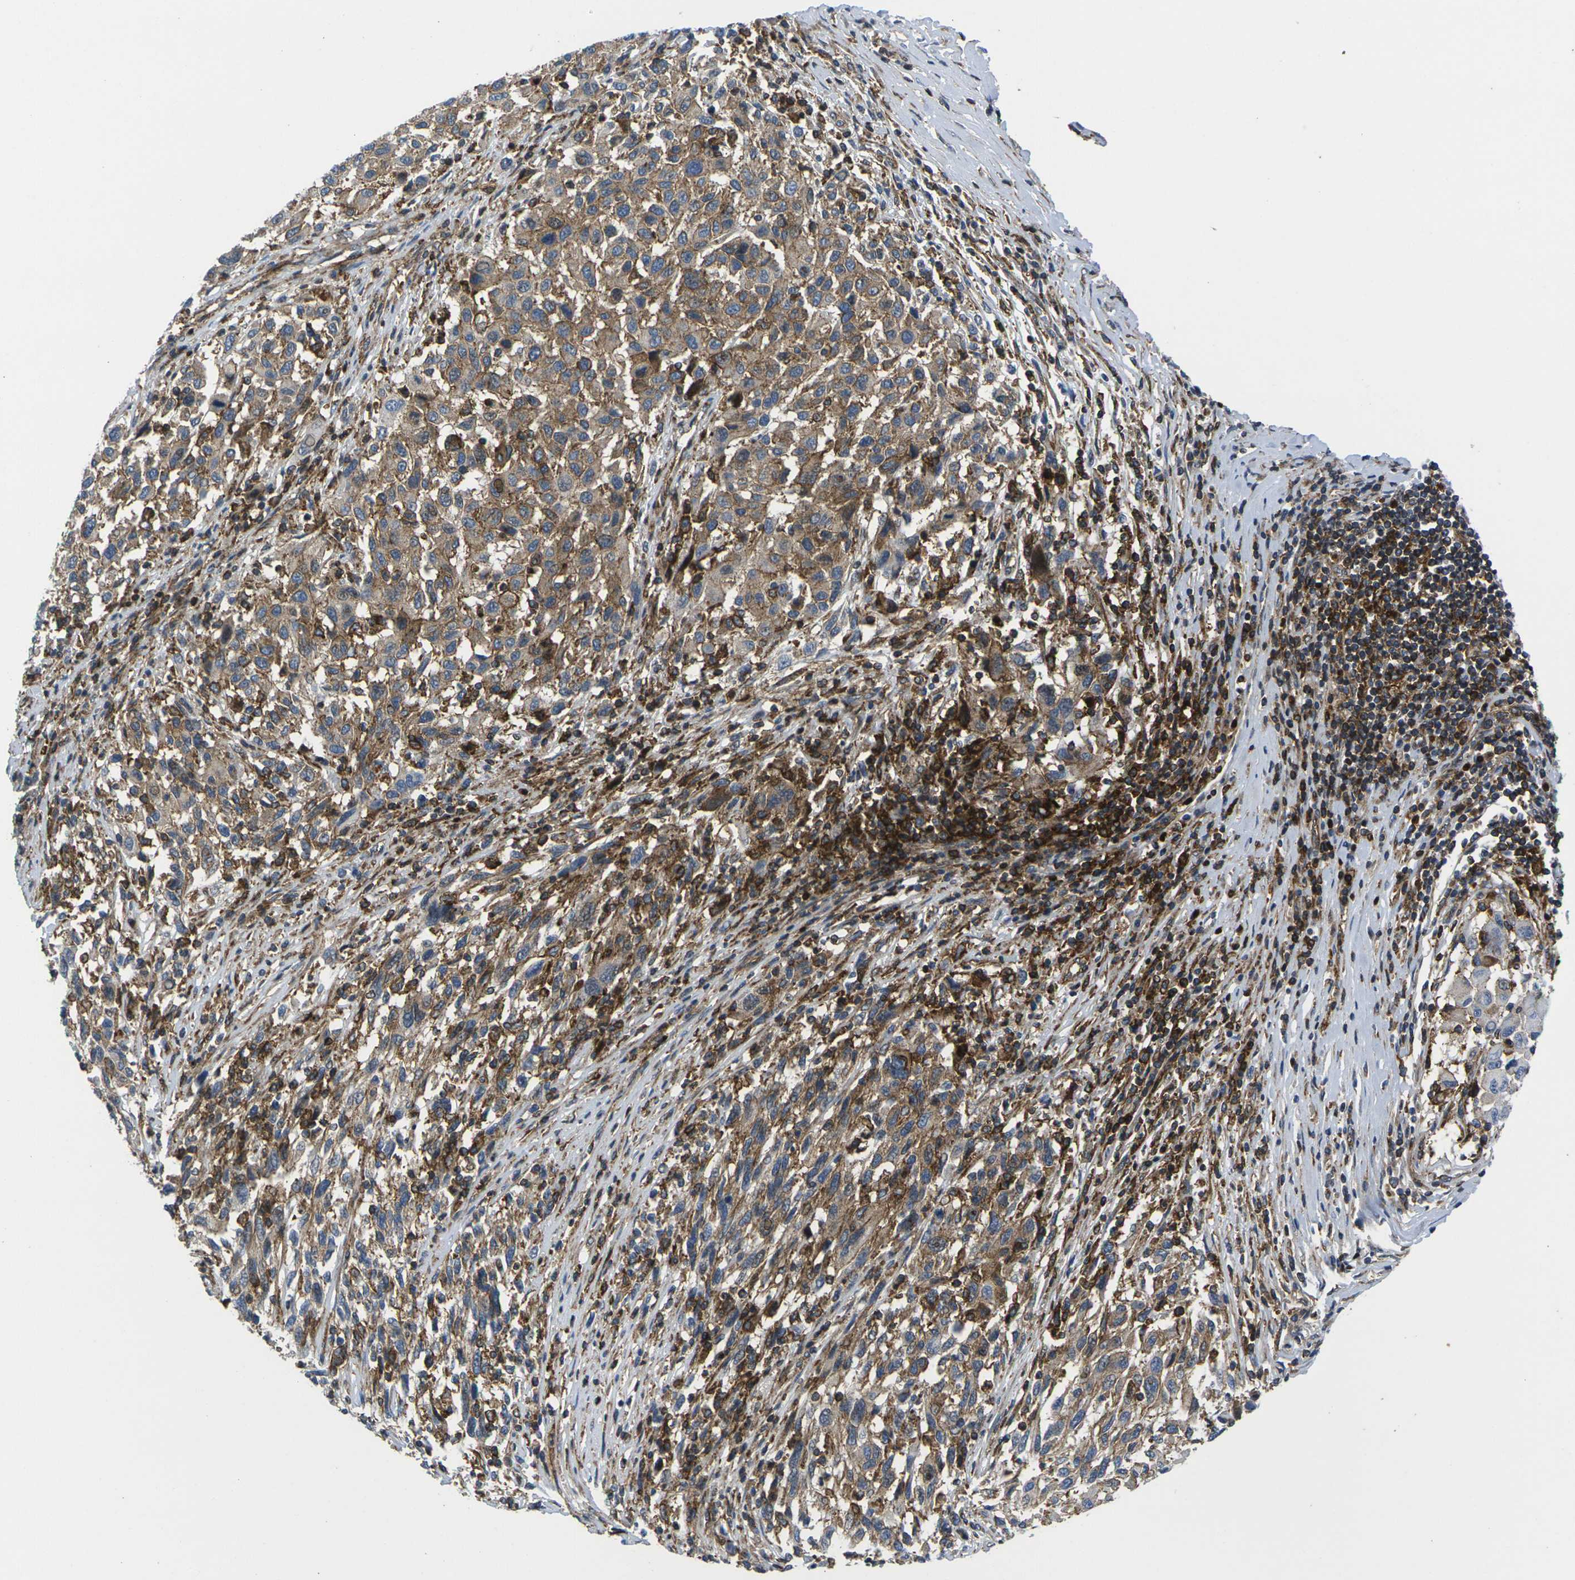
{"staining": {"intensity": "moderate", "quantity": "25%-75%", "location": "cytoplasmic/membranous"}, "tissue": "melanoma", "cell_type": "Tumor cells", "image_type": "cancer", "snomed": [{"axis": "morphology", "description": "Malignant melanoma, Metastatic site"}, {"axis": "topography", "description": "Lymph node"}], "caption": "An image of human malignant melanoma (metastatic site) stained for a protein exhibits moderate cytoplasmic/membranous brown staining in tumor cells.", "gene": "IQGAP1", "patient": {"sex": "male", "age": 61}}